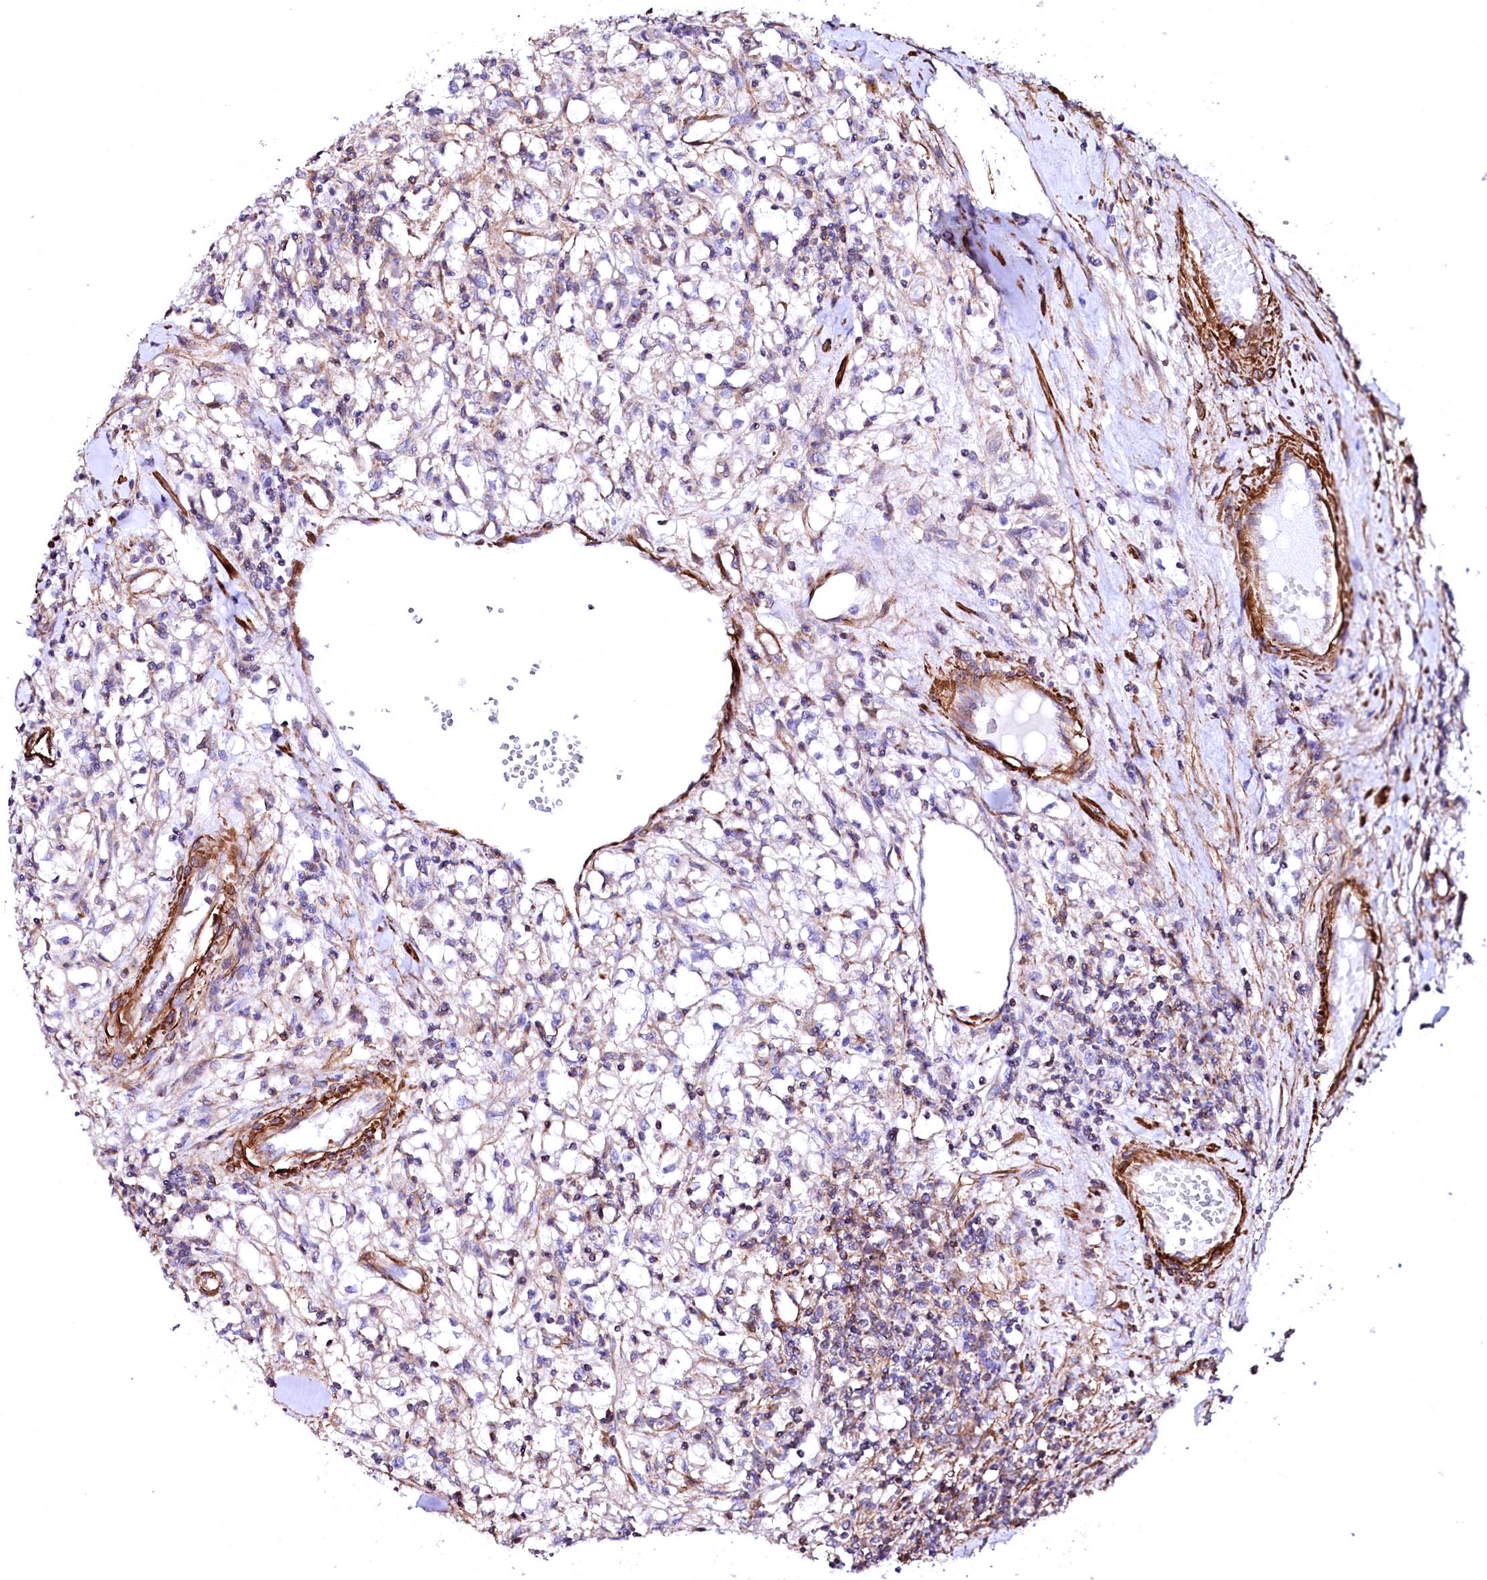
{"staining": {"intensity": "negative", "quantity": "none", "location": "none"}, "tissue": "renal cancer", "cell_type": "Tumor cells", "image_type": "cancer", "snomed": [{"axis": "morphology", "description": "Adenocarcinoma, NOS"}, {"axis": "topography", "description": "Kidney"}], "caption": "This is a image of immunohistochemistry staining of renal adenocarcinoma, which shows no staining in tumor cells.", "gene": "GPR176", "patient": {"sex": "male", "age": 56}}